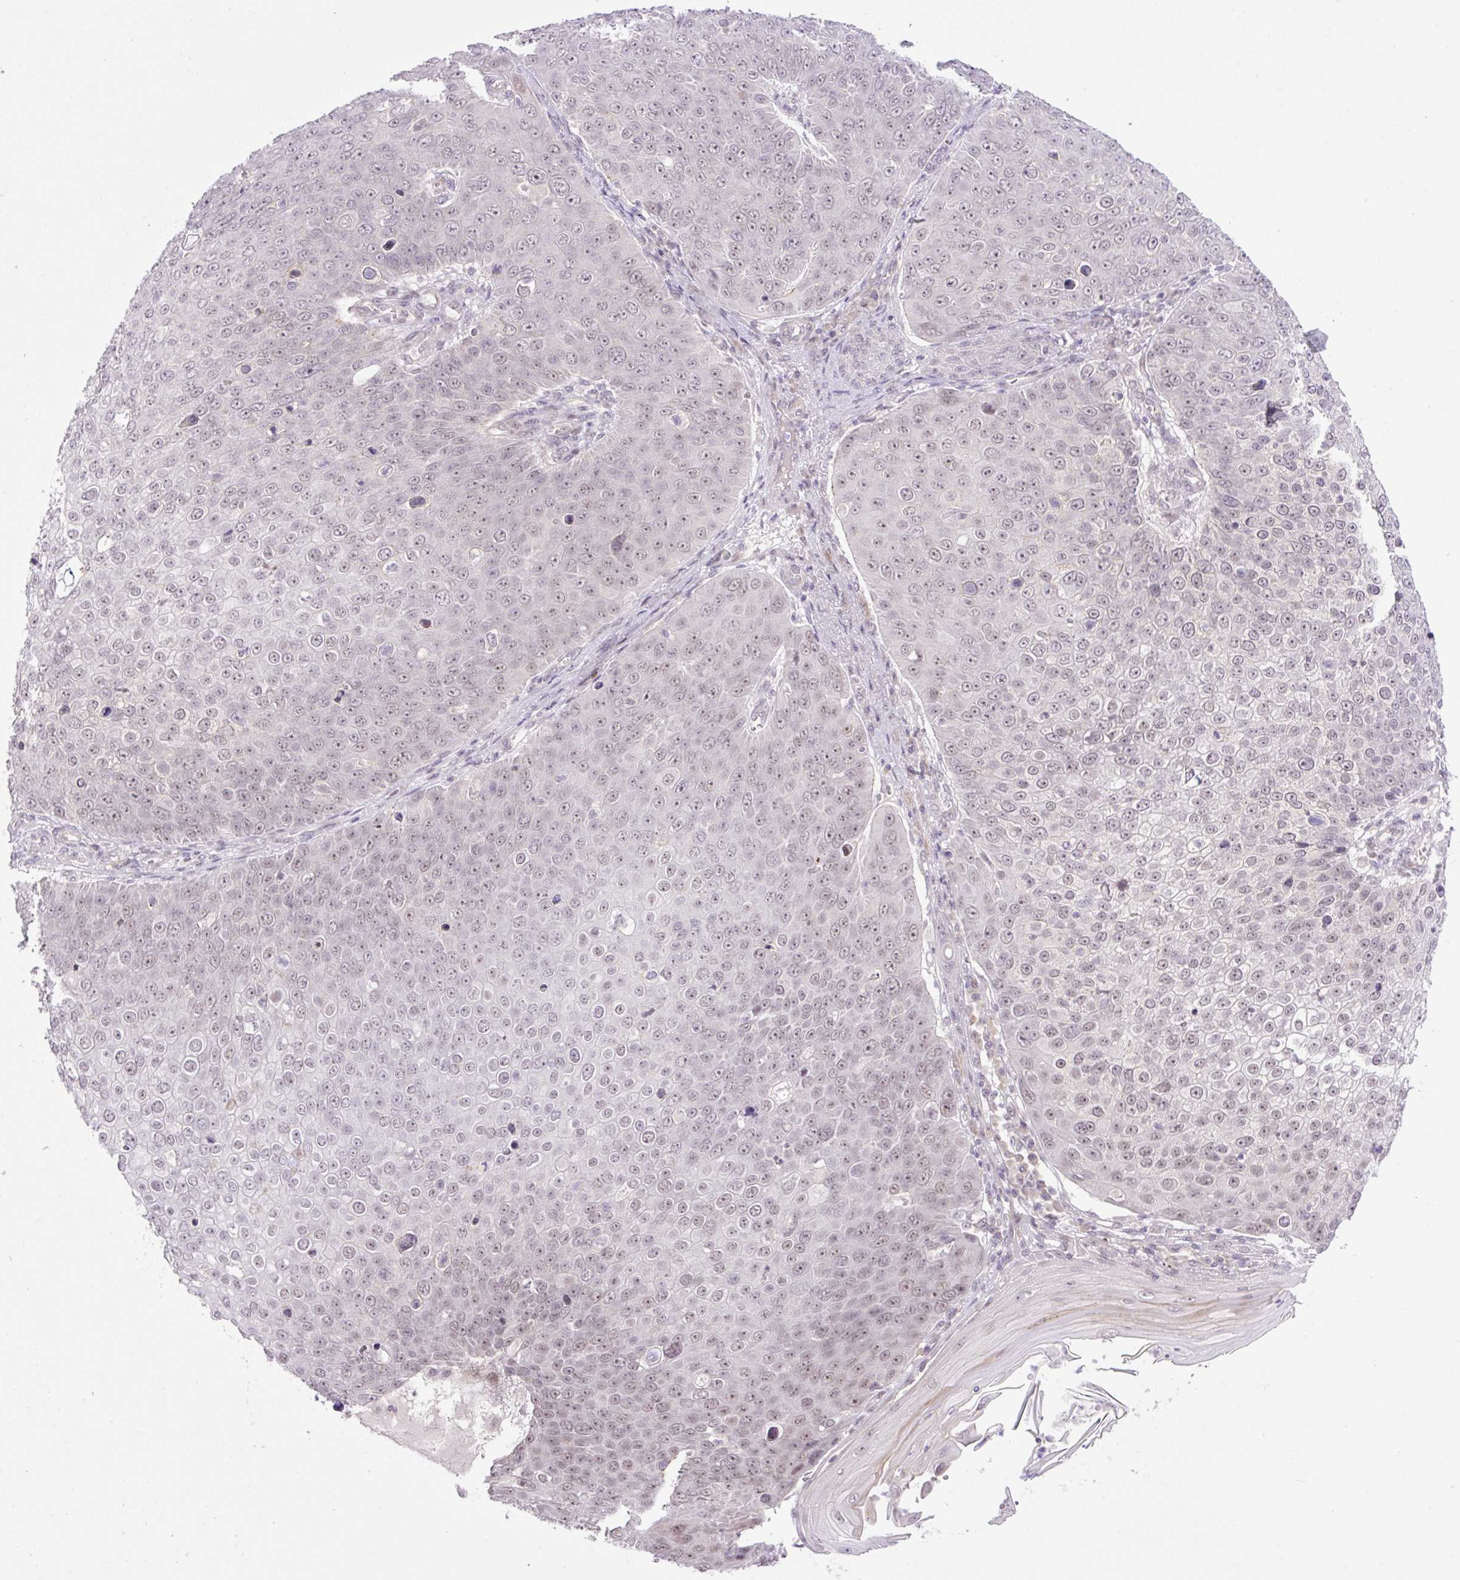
{"staining": {"intensity": "weak", "quantity": "25%-75%", "location": "nuclear"}, "tissue": "skin cancer", "cell_type": "Tumor cells", "image_type": "cancer", "snomed": [{"axis": "morphology", "description": "Squamous cell carcinoma, NOS"}, {"axis": "topography", "description": "Skin"}], "caption": "Brown immunohistochemical staining in human skin squamous cell carcinoma displays weak nuclear positivity in about 25%-75% of tumor cells.", "gene": "ICE1", "patient": {"sex": "male", "age": 71}}